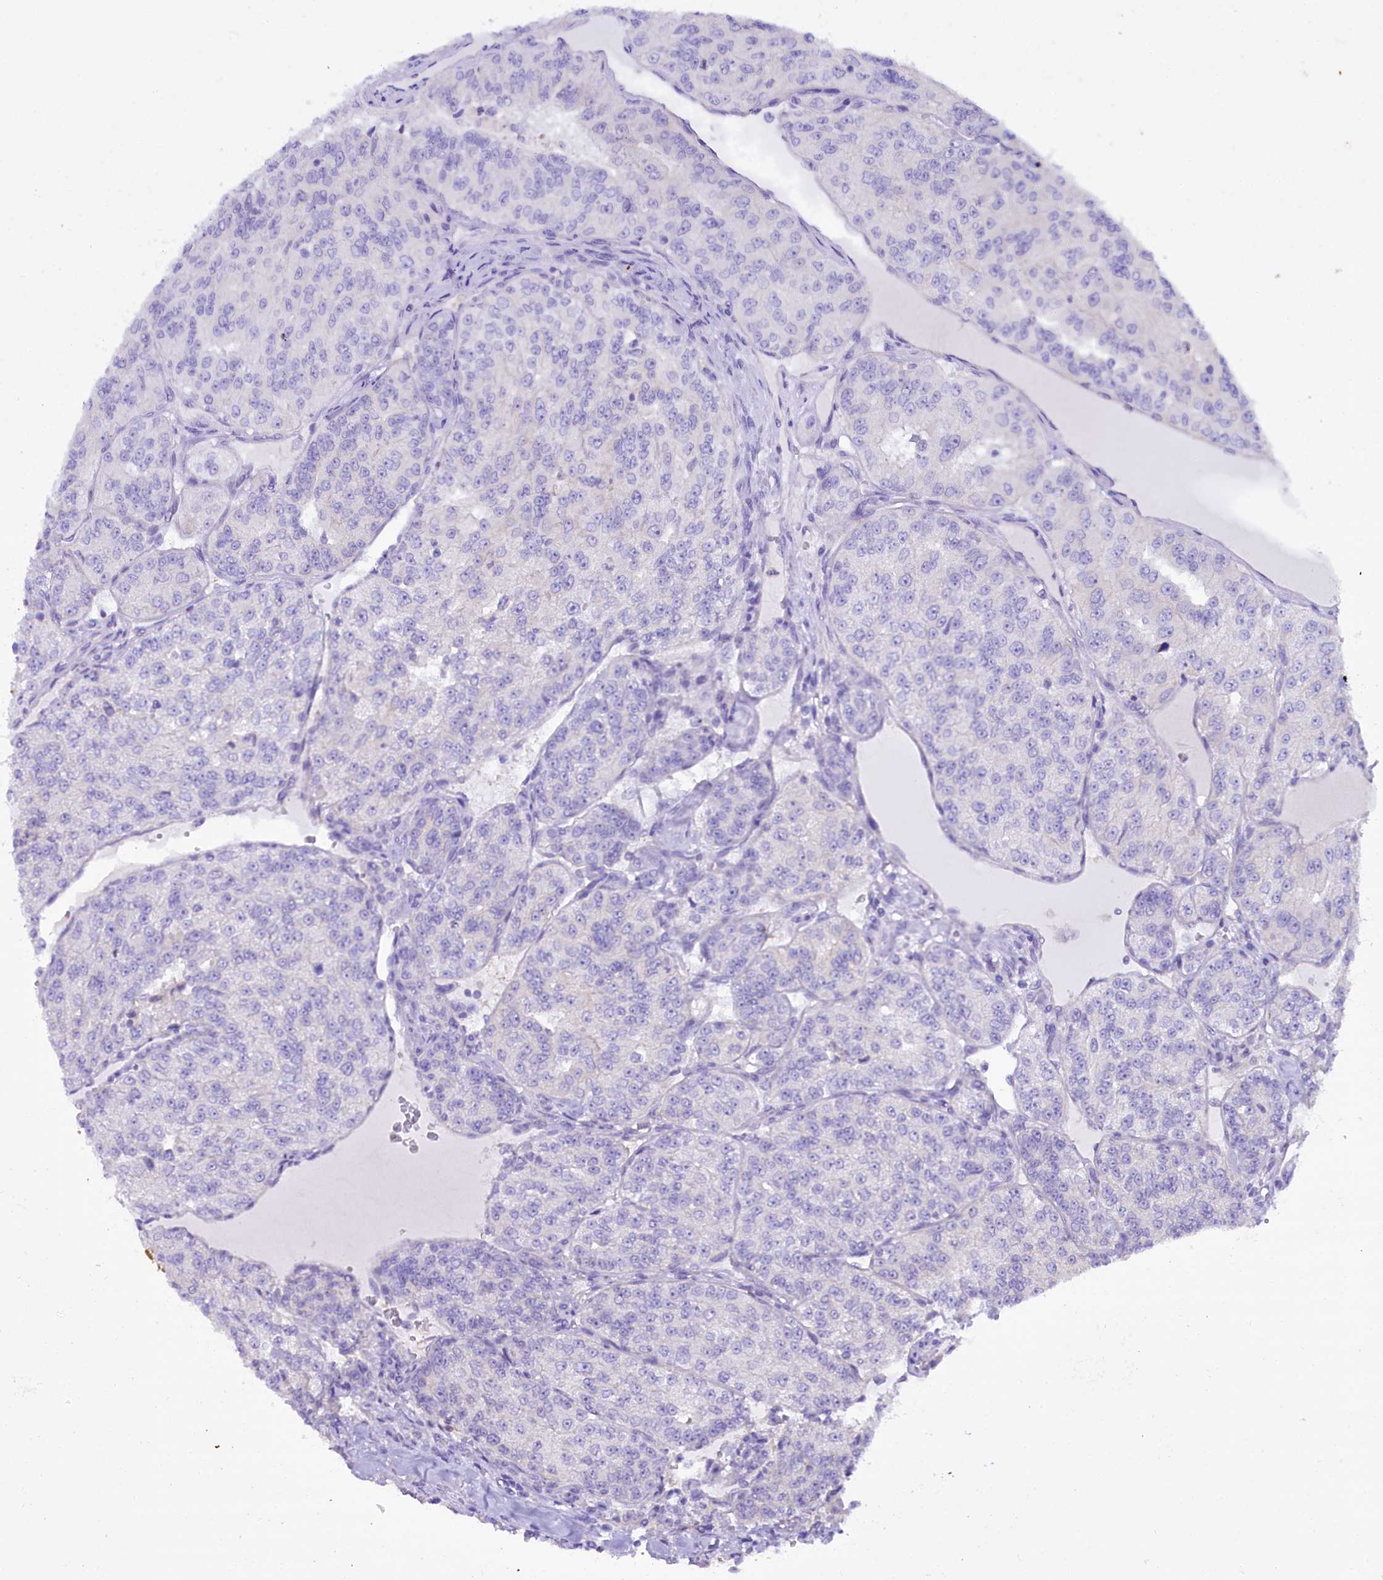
{"staining": {"intensity": "negative", "quantity": "none", "location": "none"}, "tissue": "renal cancer", "cell_type": "Tumor cells", "image_type": "cancer", "snomed": [{"axis": "morphology", "description": "Adenocarcinoma, NOS"}, {"axis": "topography", "description": "Kidney"}], "caption": "There is no significant staining in tumor cells of renal adenocarcinoma.", "gene": "FAAP20", "patient": {"sex": "female", "age": 63}}